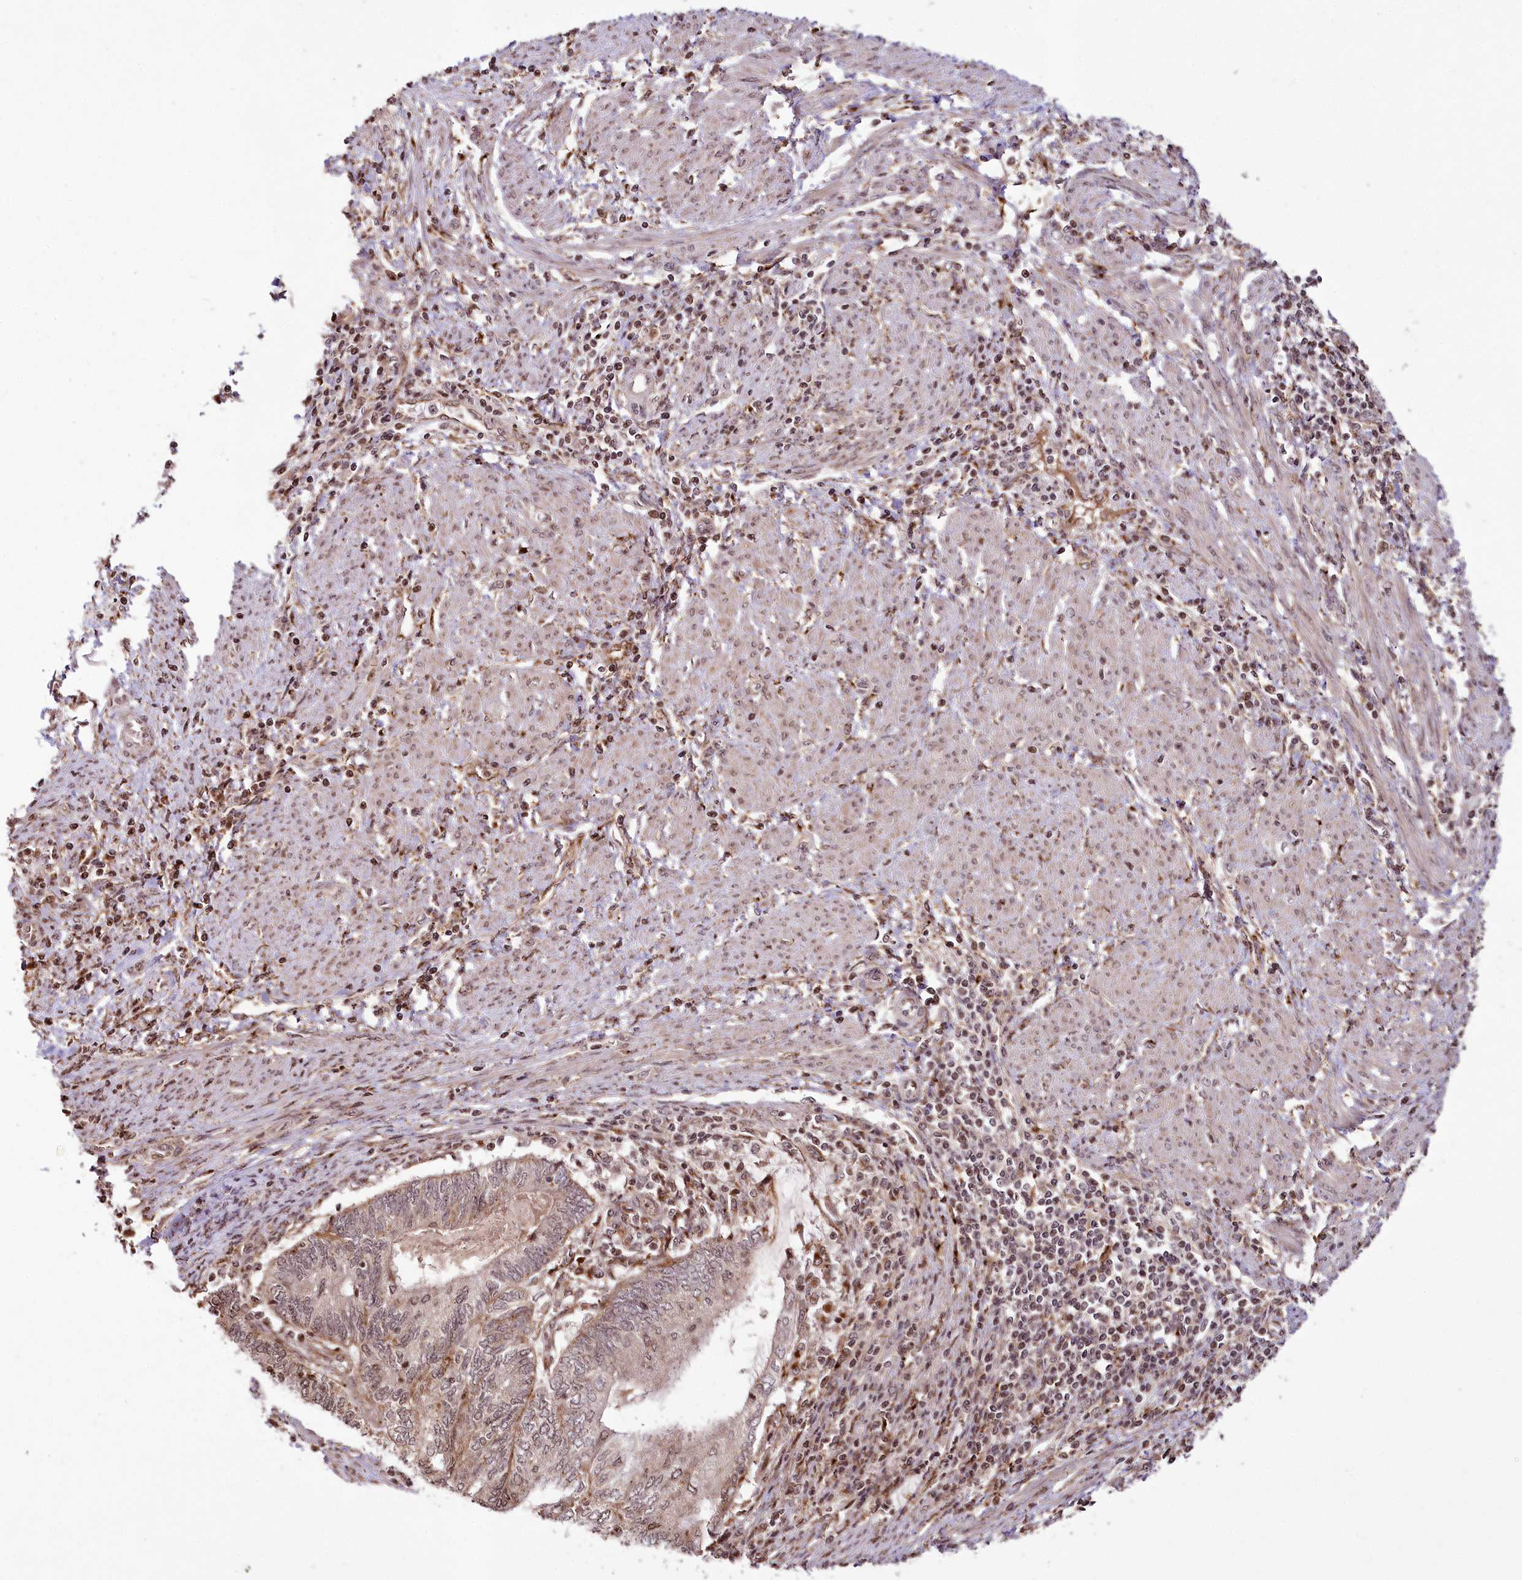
{"staining": {"intensity": "weak", "quantity": "<25%", "location": "nuclear"}, "tissue": "endometrial cancer", "cell_type": "Tumor cells", "image_type": "cancer", "snomed": [{"axis": "morphology", "description": "Adenocarcinoma, NOS"}, {"axis": "topography", "description": "Uterus"}, {"axis": "topography", "description": "Endometrium"}], "caption": "Histopathology image shows no significant protein staining in tumor cells of endometrial adenocarcinoma.", "gene": "HOXC8", "patient": {"sex": "female", "age": 70}}